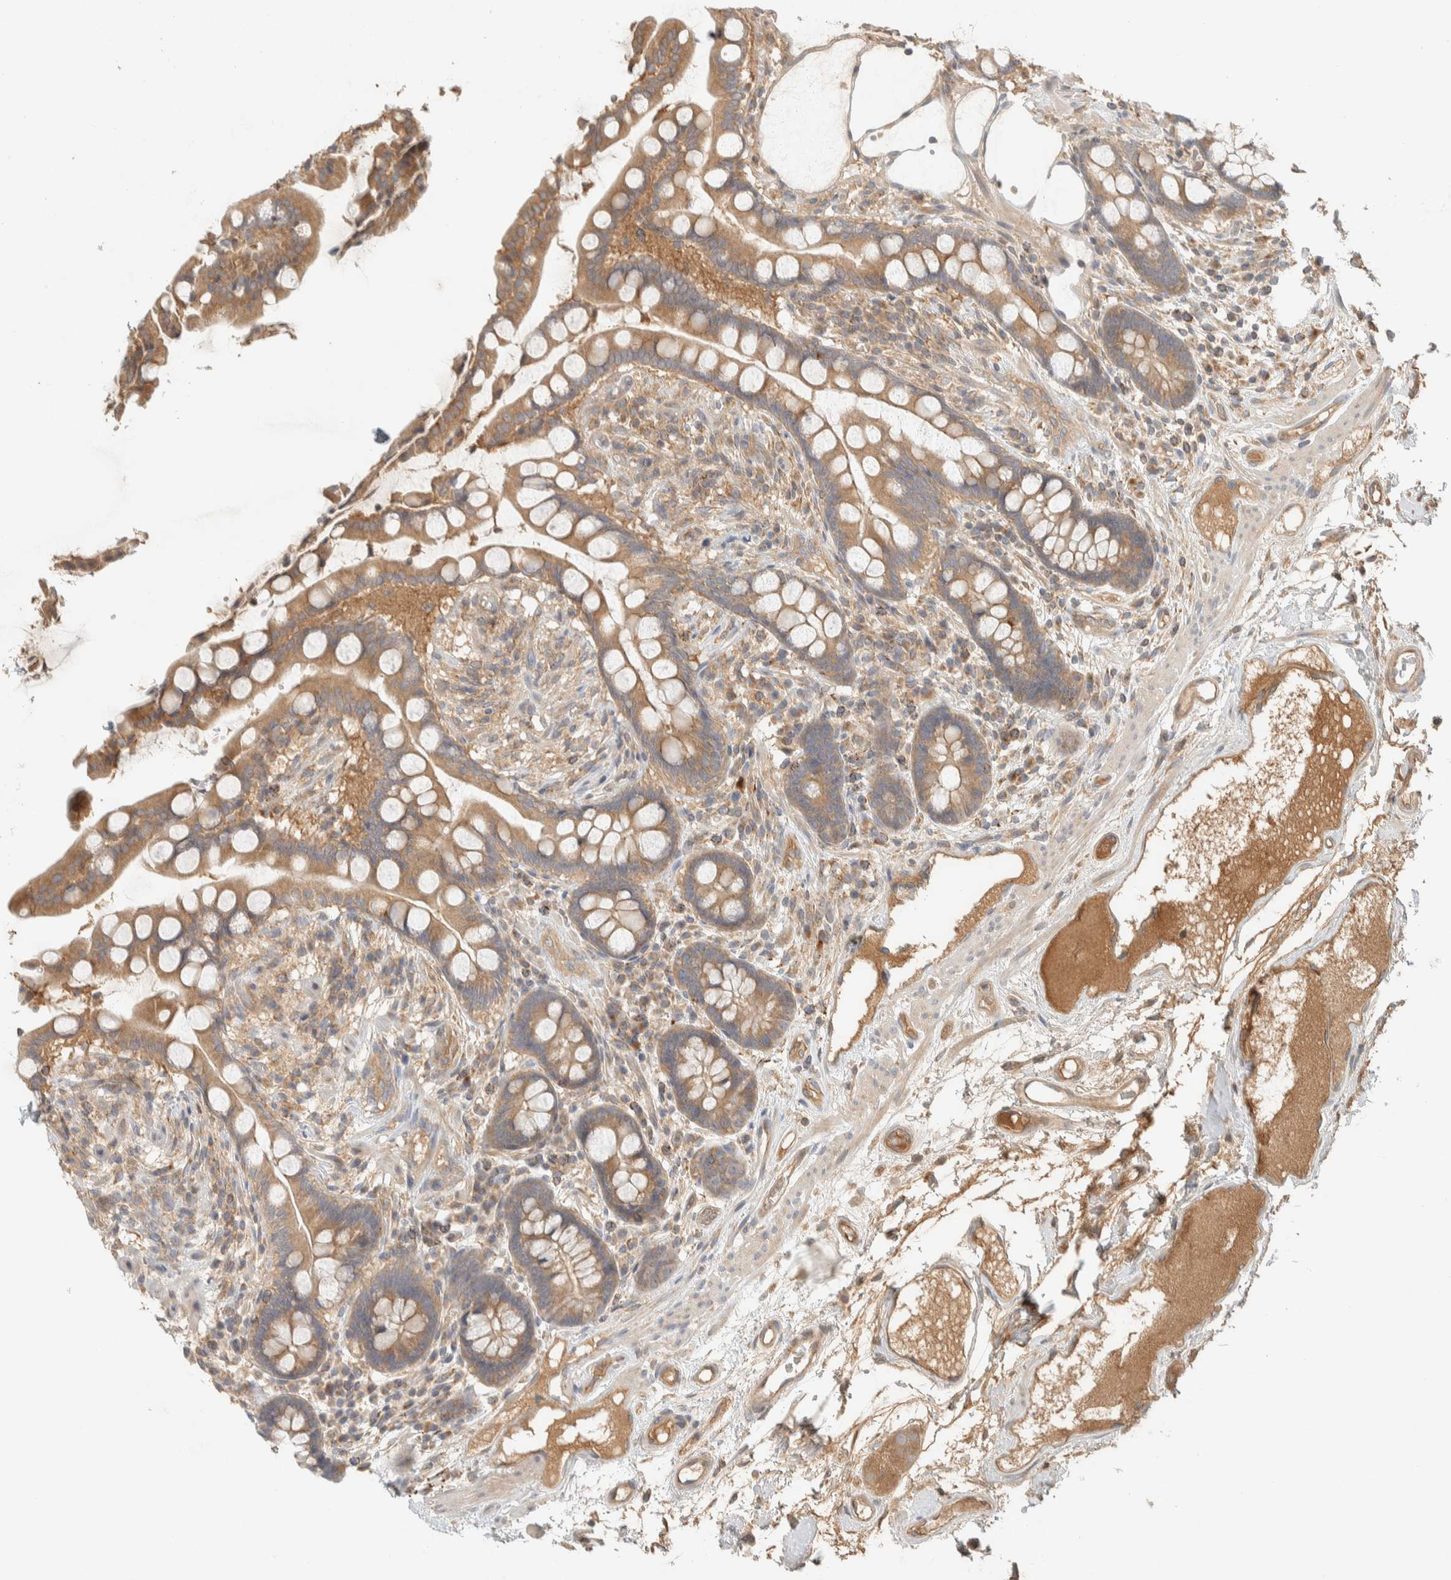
{"staining": {"intensity": "moderate", "quantity": ">75%", "location": "cytoplasmic/membranous"}, "tissue": "colon", "cell_type": "Endothelial cells", "image_type": "normal", "snomed": [{"axis": "morphology", "description": "Normal tissue, NOS"}, {"axis": "topography", "description": "Colon"}], "caption": "Immunohistochemistry of benign colon demonstrates medium levels of moderate cytoplasmic/membranous positivity in approximately >75% of endothelial cells.", "gene": "FAM167A", "patient": {"sex": "male", "age": 73}}